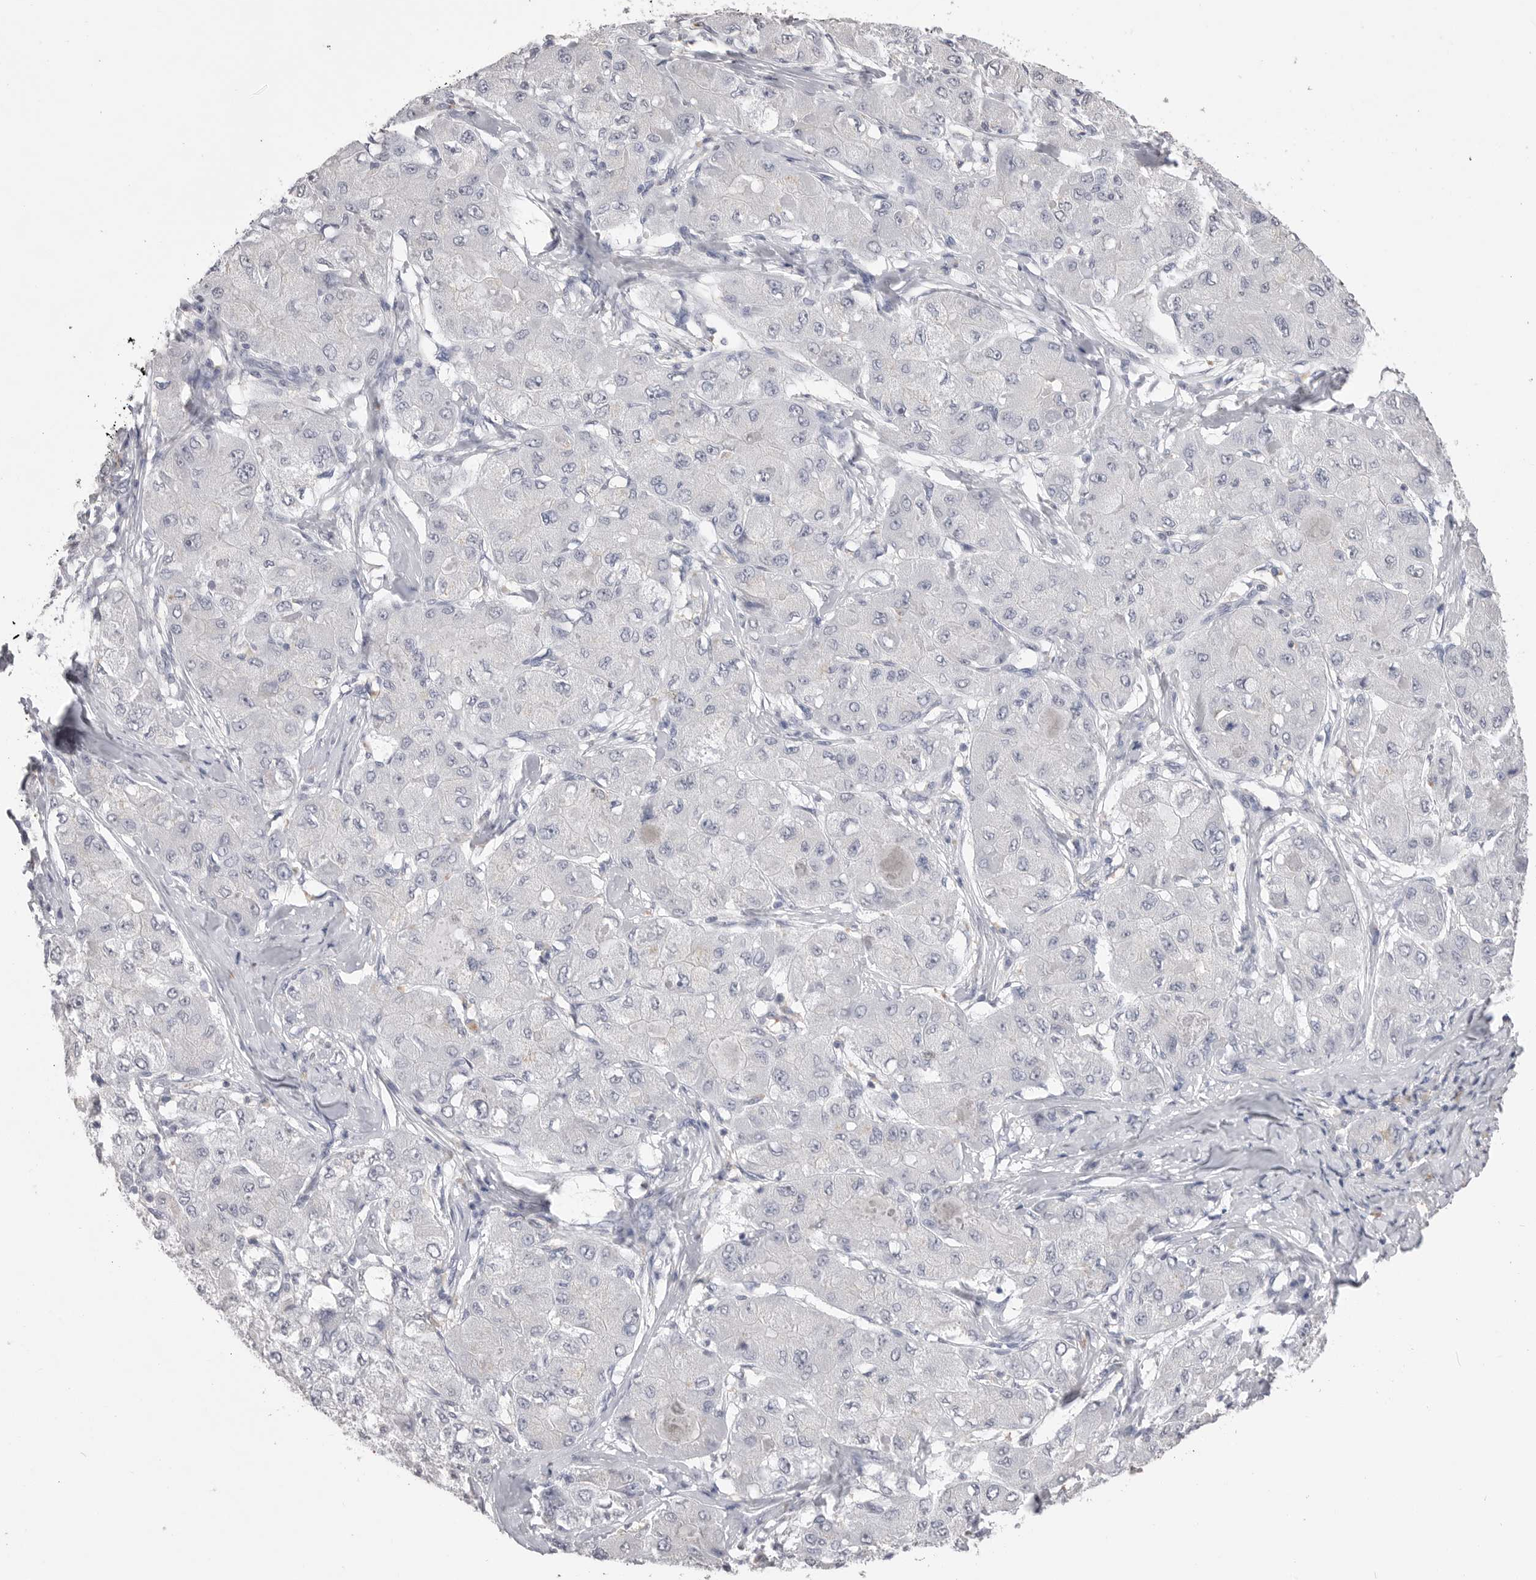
{"staining": {"intensity": "negative", "quantity": "none", "location": "none"}, "tissue": "liver cancer", "cell_type": "Tumor cells", "image_type": "cancer", "snomed": [{"axis": "morphology", "description": "Carcinoma, Hepatocellular, NOS"}, {"axis": "topography", "description": "Liver"}], "caption": "Tumor cells show no significant positivity in liver hepatocellular carcinoma.", "gene": "ICAM5", "patient": {"sex": "male", "age": 80}}